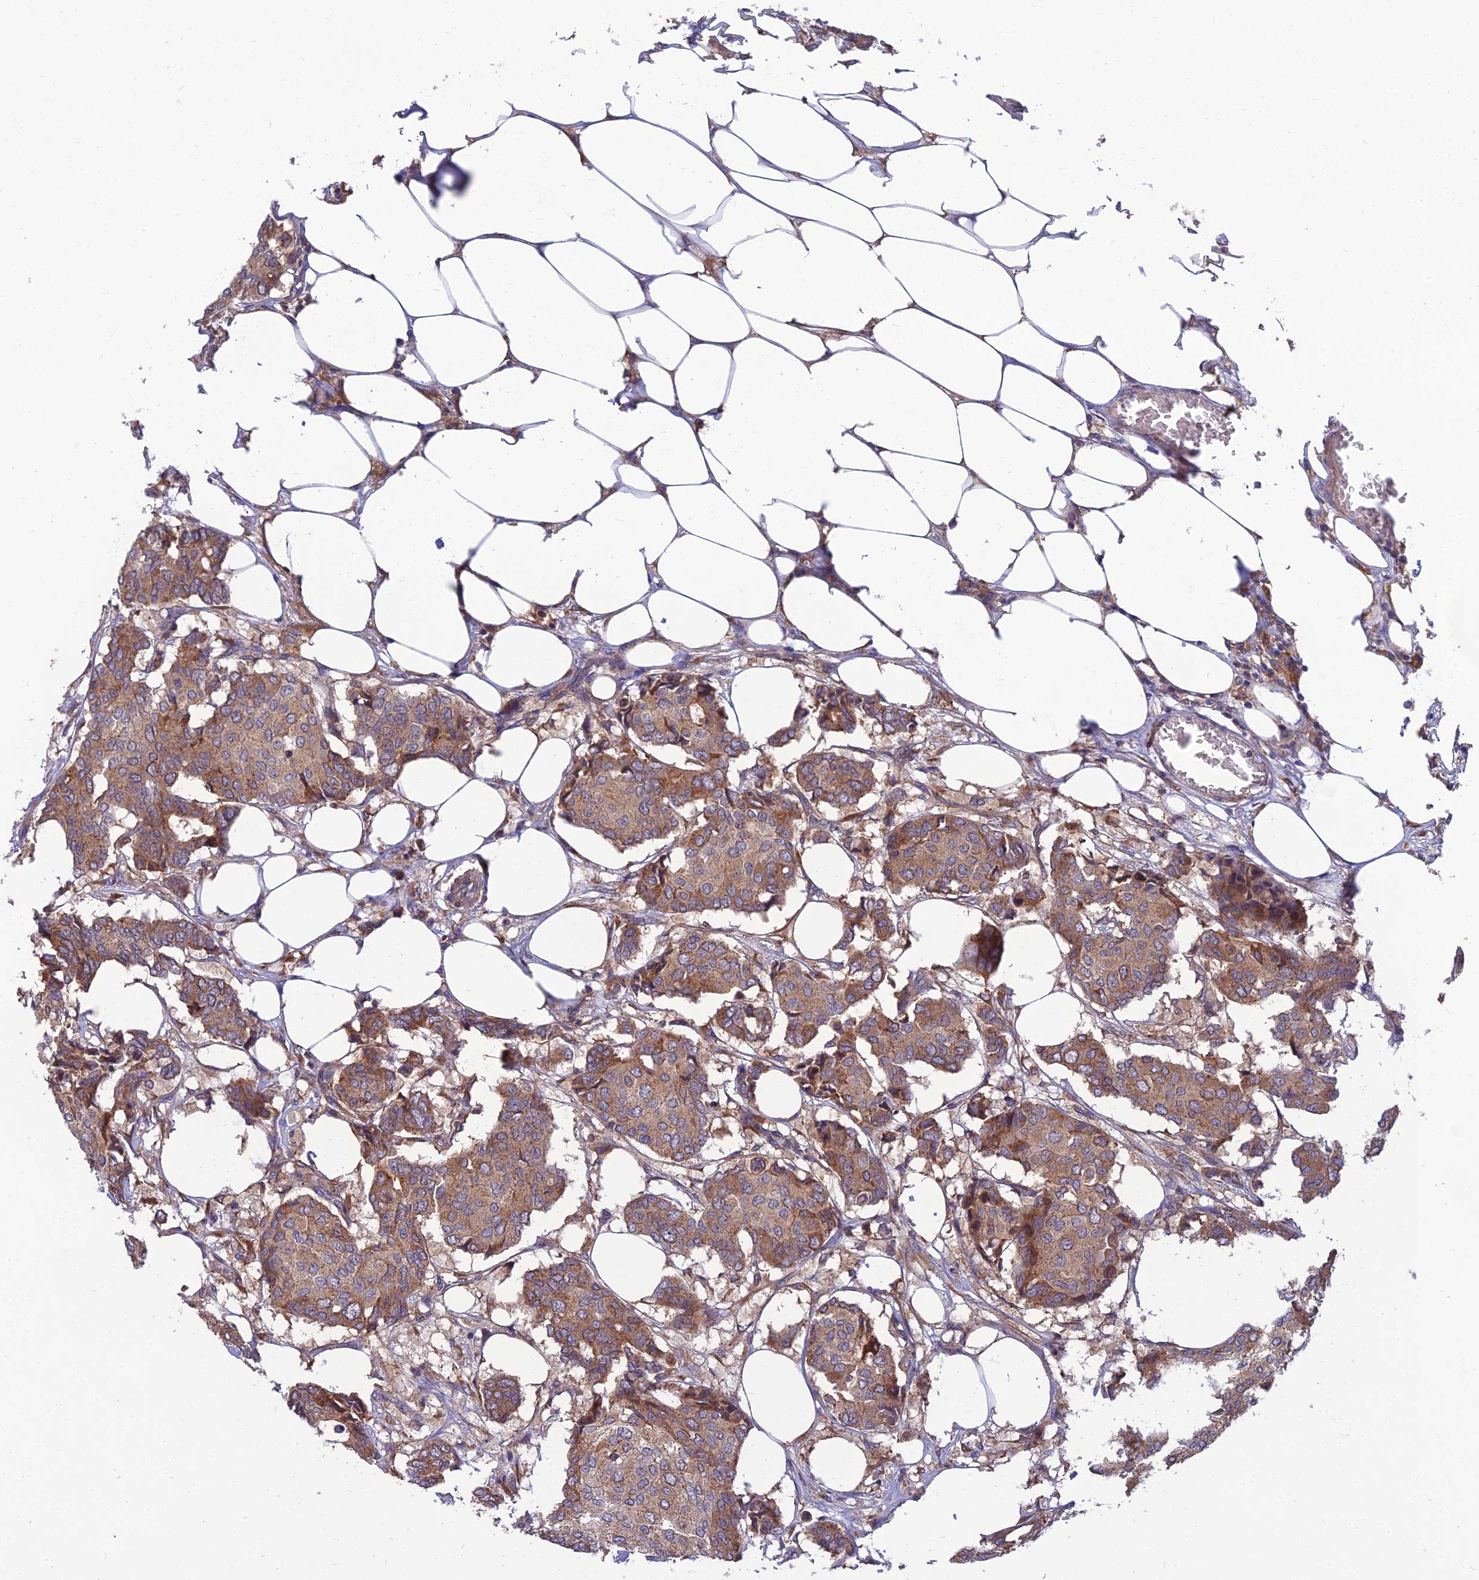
{"staining": {"intensity": "moderate", "quantity": ">75%", "location": "cytoplasmic/membranous"}, "tissue": "breast cancer", "cell_type": "Tumor cells", "image_type": "cancer", "snomed": [{"axis": "morphology", "description": "Duct carcinoma"}, {"axis": "topography", "description": "Breast"}], "caption": "This image exhibits IHC staining of breast intraductal carcinoma, with medium moderate cytoplasmic/membranous expression in about >75% of tumor cells.", "gene": "UMAD1", "patient": {"sex": "female", "age": 75}}